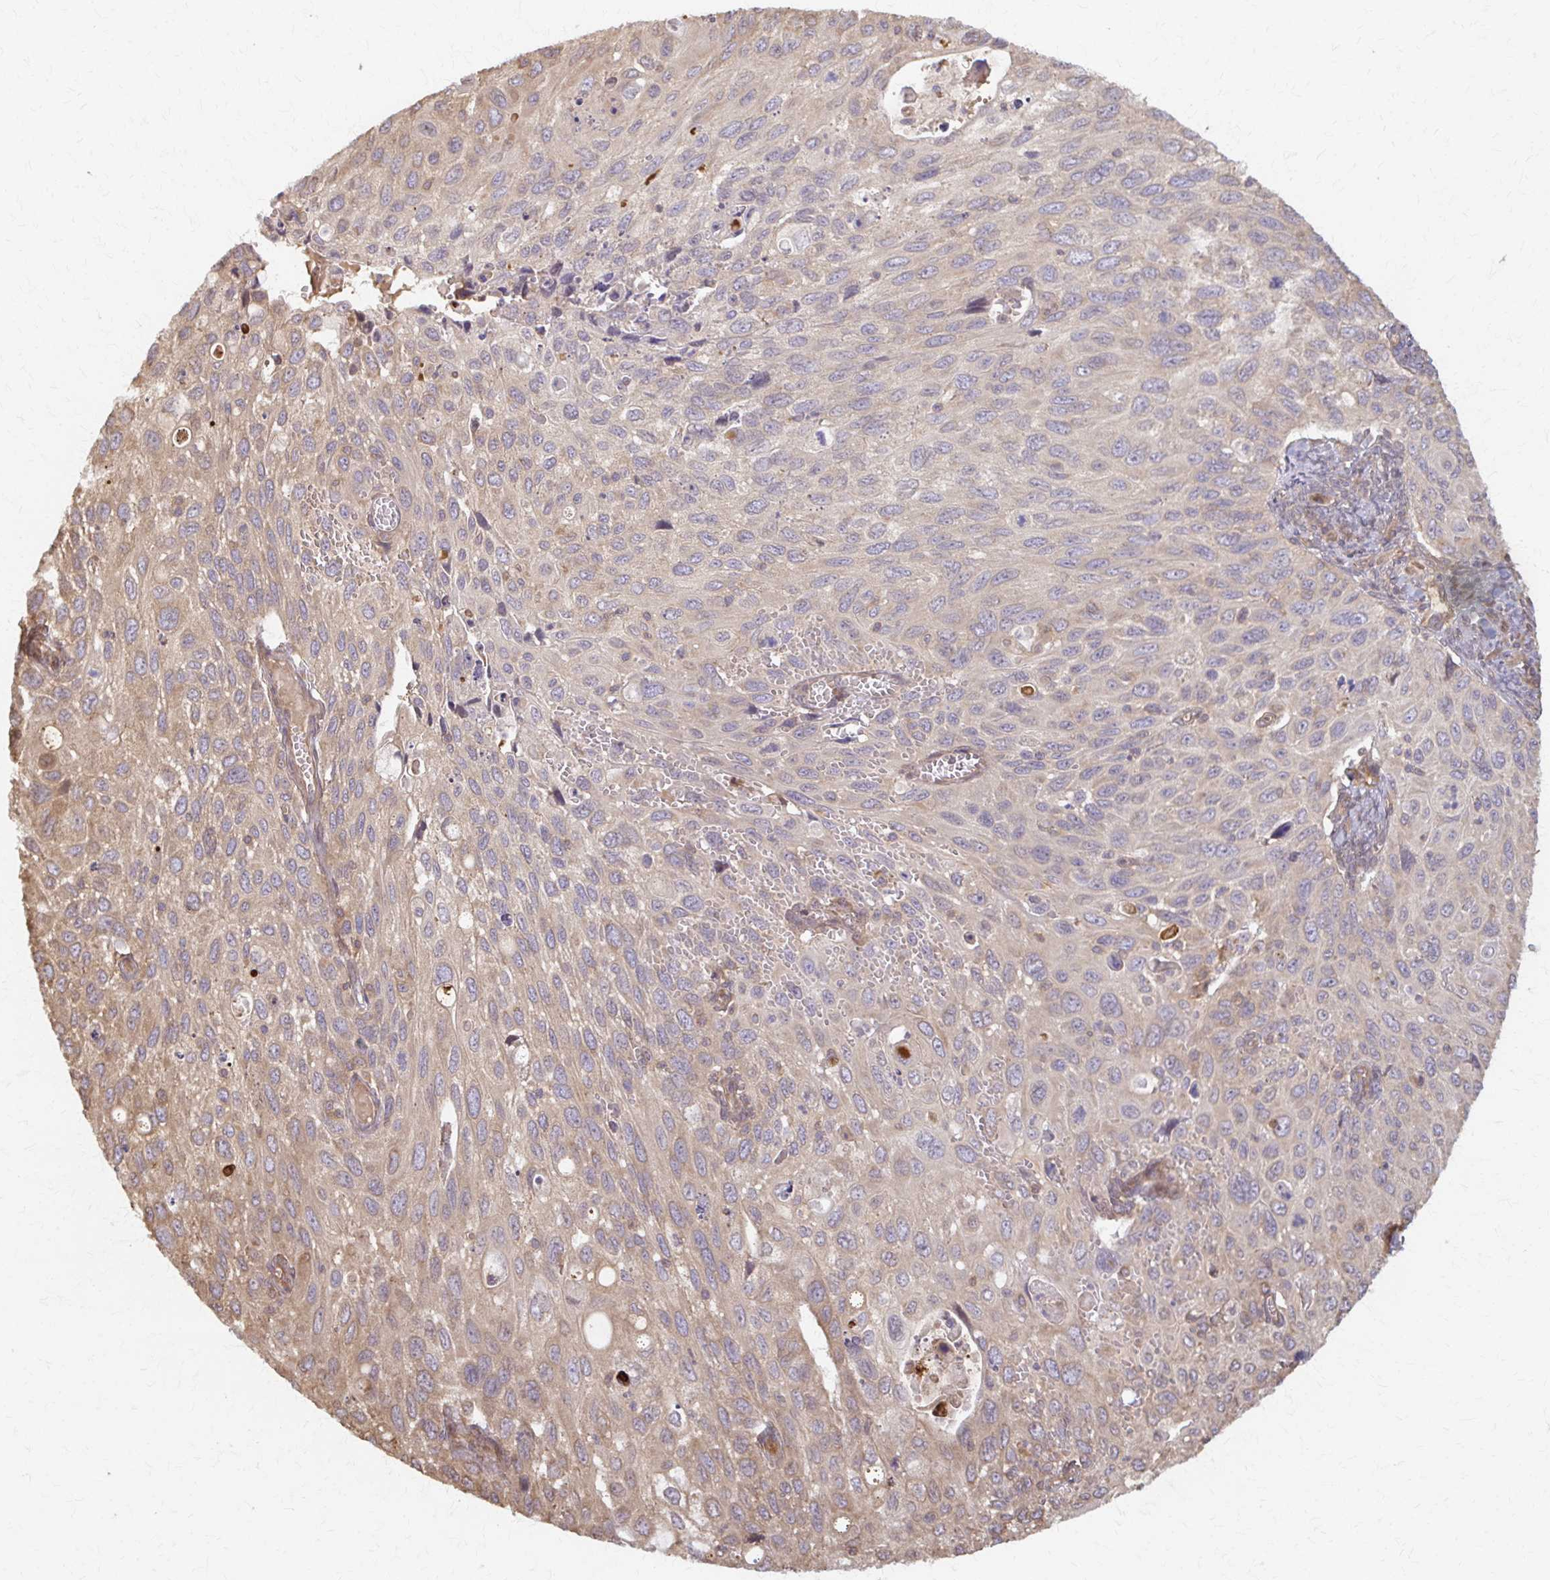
{"staining": {"intensity": "weak", "quantity": "25%-75%", "location": "cytoplasmic/membranous"}, "tissue": "cervical cancer", "cell_type": "Tumor cells", "image_type": "cancer", "snomed": [{"axis": "morphology", "description": "Squamous cell carcinoma, NOS"}, {"axis": "topography", "description": "Cervix"}], "caption": "Brown immunohistochemical staining in human squamous cell carcinoma (cervical) exhibits weak cytoplasmic/membranous expression in about 25%-75% of tumor cells.", "gene": "ARHGAP35", "patient": {"sex": "female", "age": 70}}